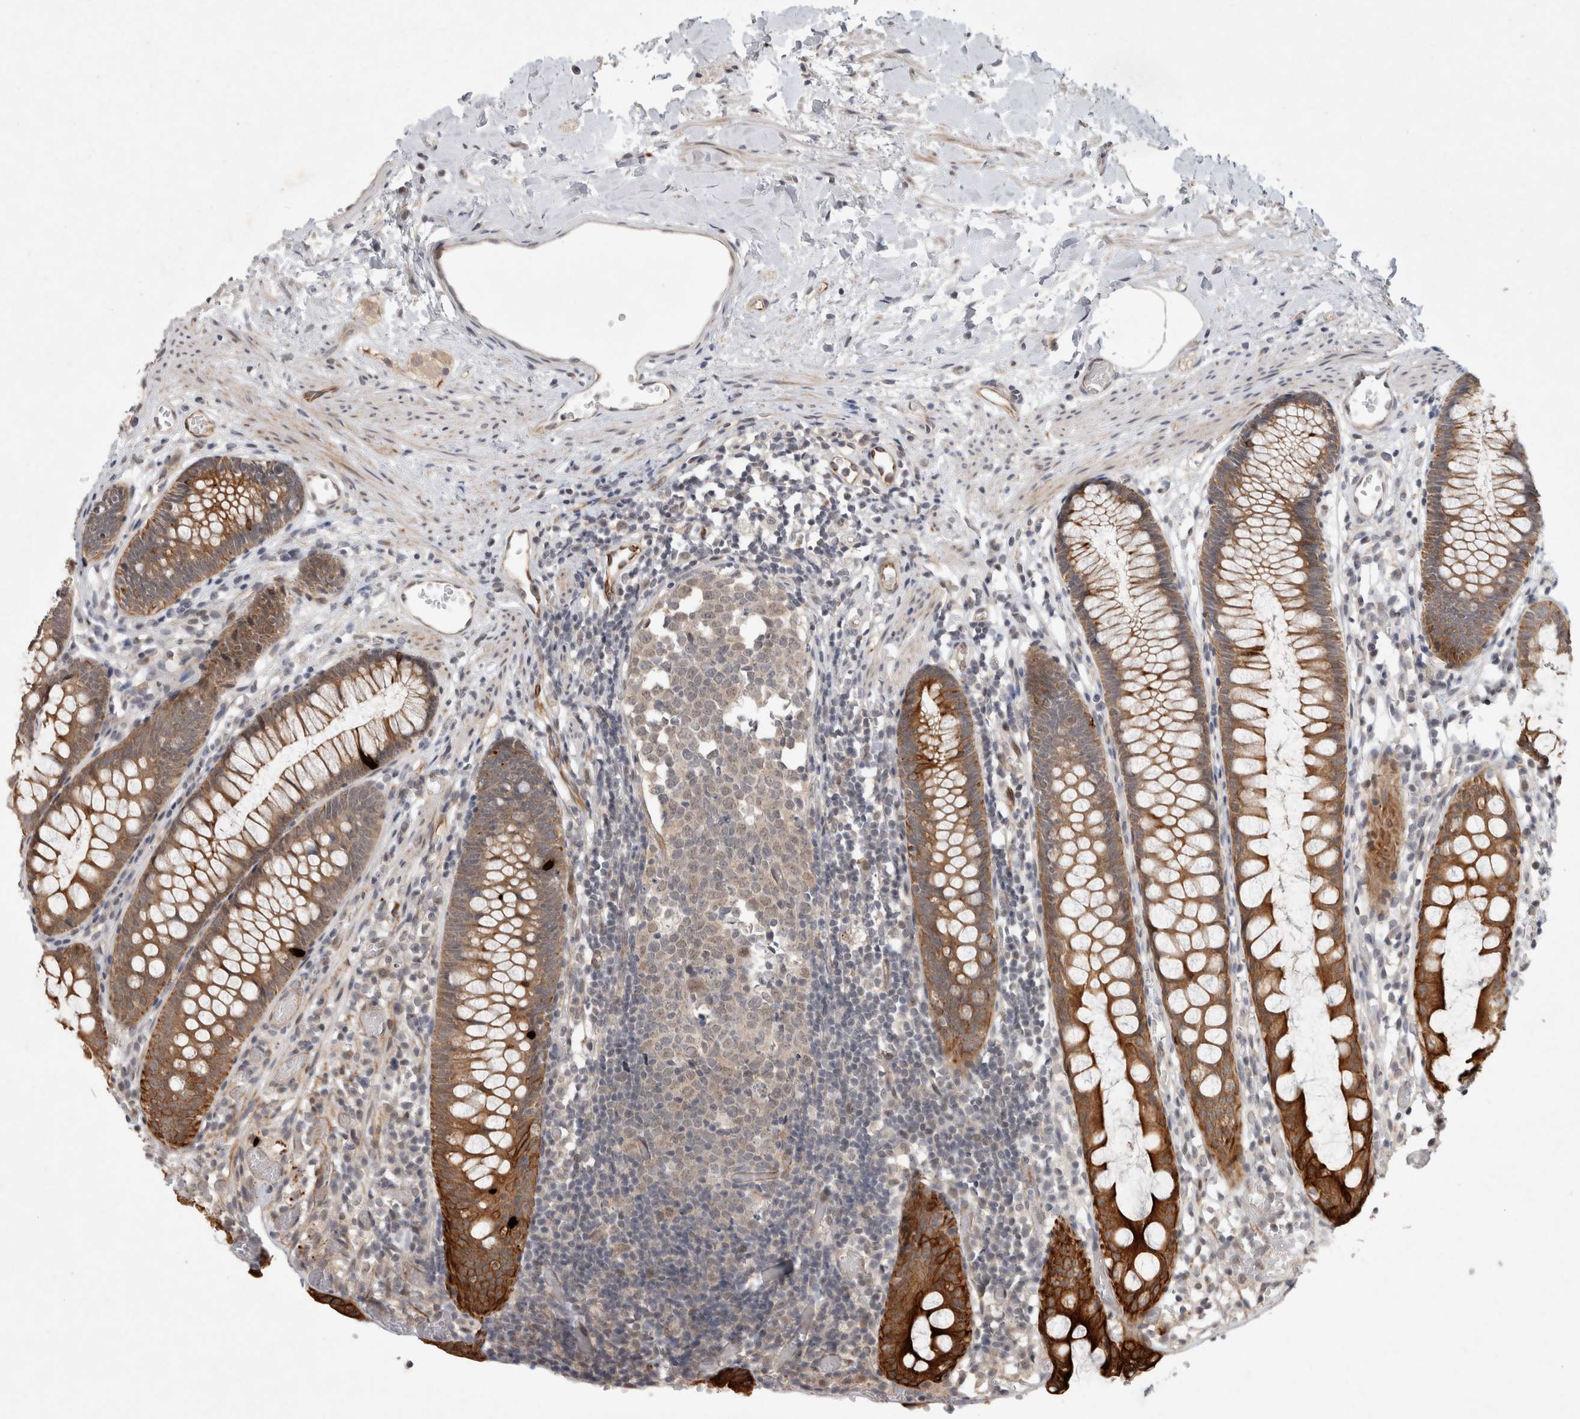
{"staining": {"intensity": "moderate", "quantity": ">75%", "location": "cytoplasmic/membranous"}, "tissue": "colon", "cell_type": "Endothelial cells", "image_type": "normal", "snomed": [{"axis": "morphology", "description": "Normal tissue, NOS"}, {"axis": "topography", "description": "Colon"}], "caption": "About >75% of endothelial cells in benign human colon demonstrate moderate cytoplasmic/membranous protein staining as visualized by brown immunohistochemical staining.", "gene": "CRISPLD1", "patient": {"sex": "male", "age": 14}}